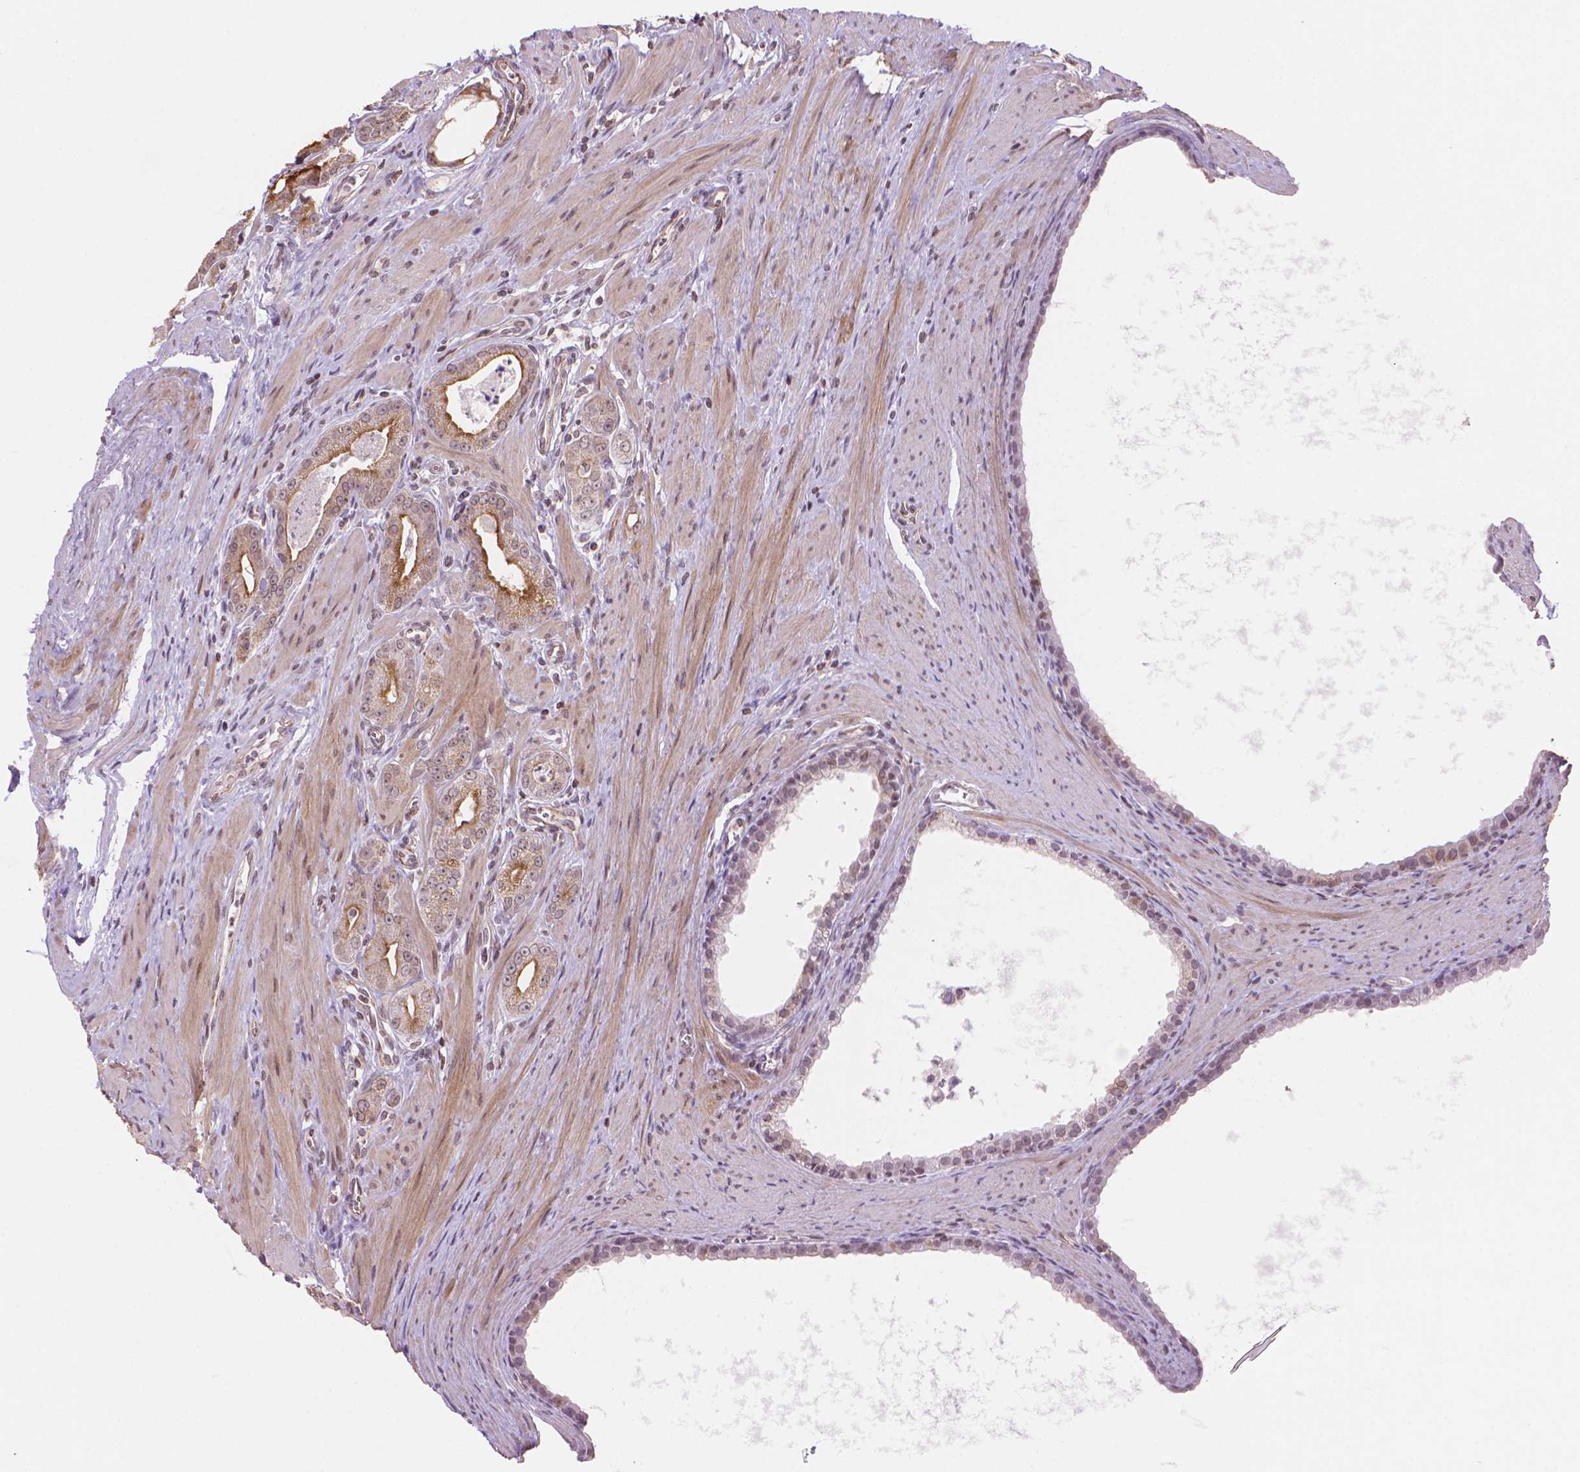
{"staining": {"intensity": "moderate", "quantity": "<25%", "location": "cytoplasmic/membranous"}, "tissue": "prostate cancer", "cell_type": "Tumor cells", "image_type": "cancer", "snomed": [{"axis": "morphology", "description": "Adenocarcinoma, NOS"}, {"axis": "topography", "description": "Prostate"}], "caption": "The histopathology image shows a brown stain indicating the presence of a protein in the cytoplasmic/membranous of tumor cells in prostate cancer.", "gene": "TMEM184A", "patient": {"sex": "male", "age": 71}}